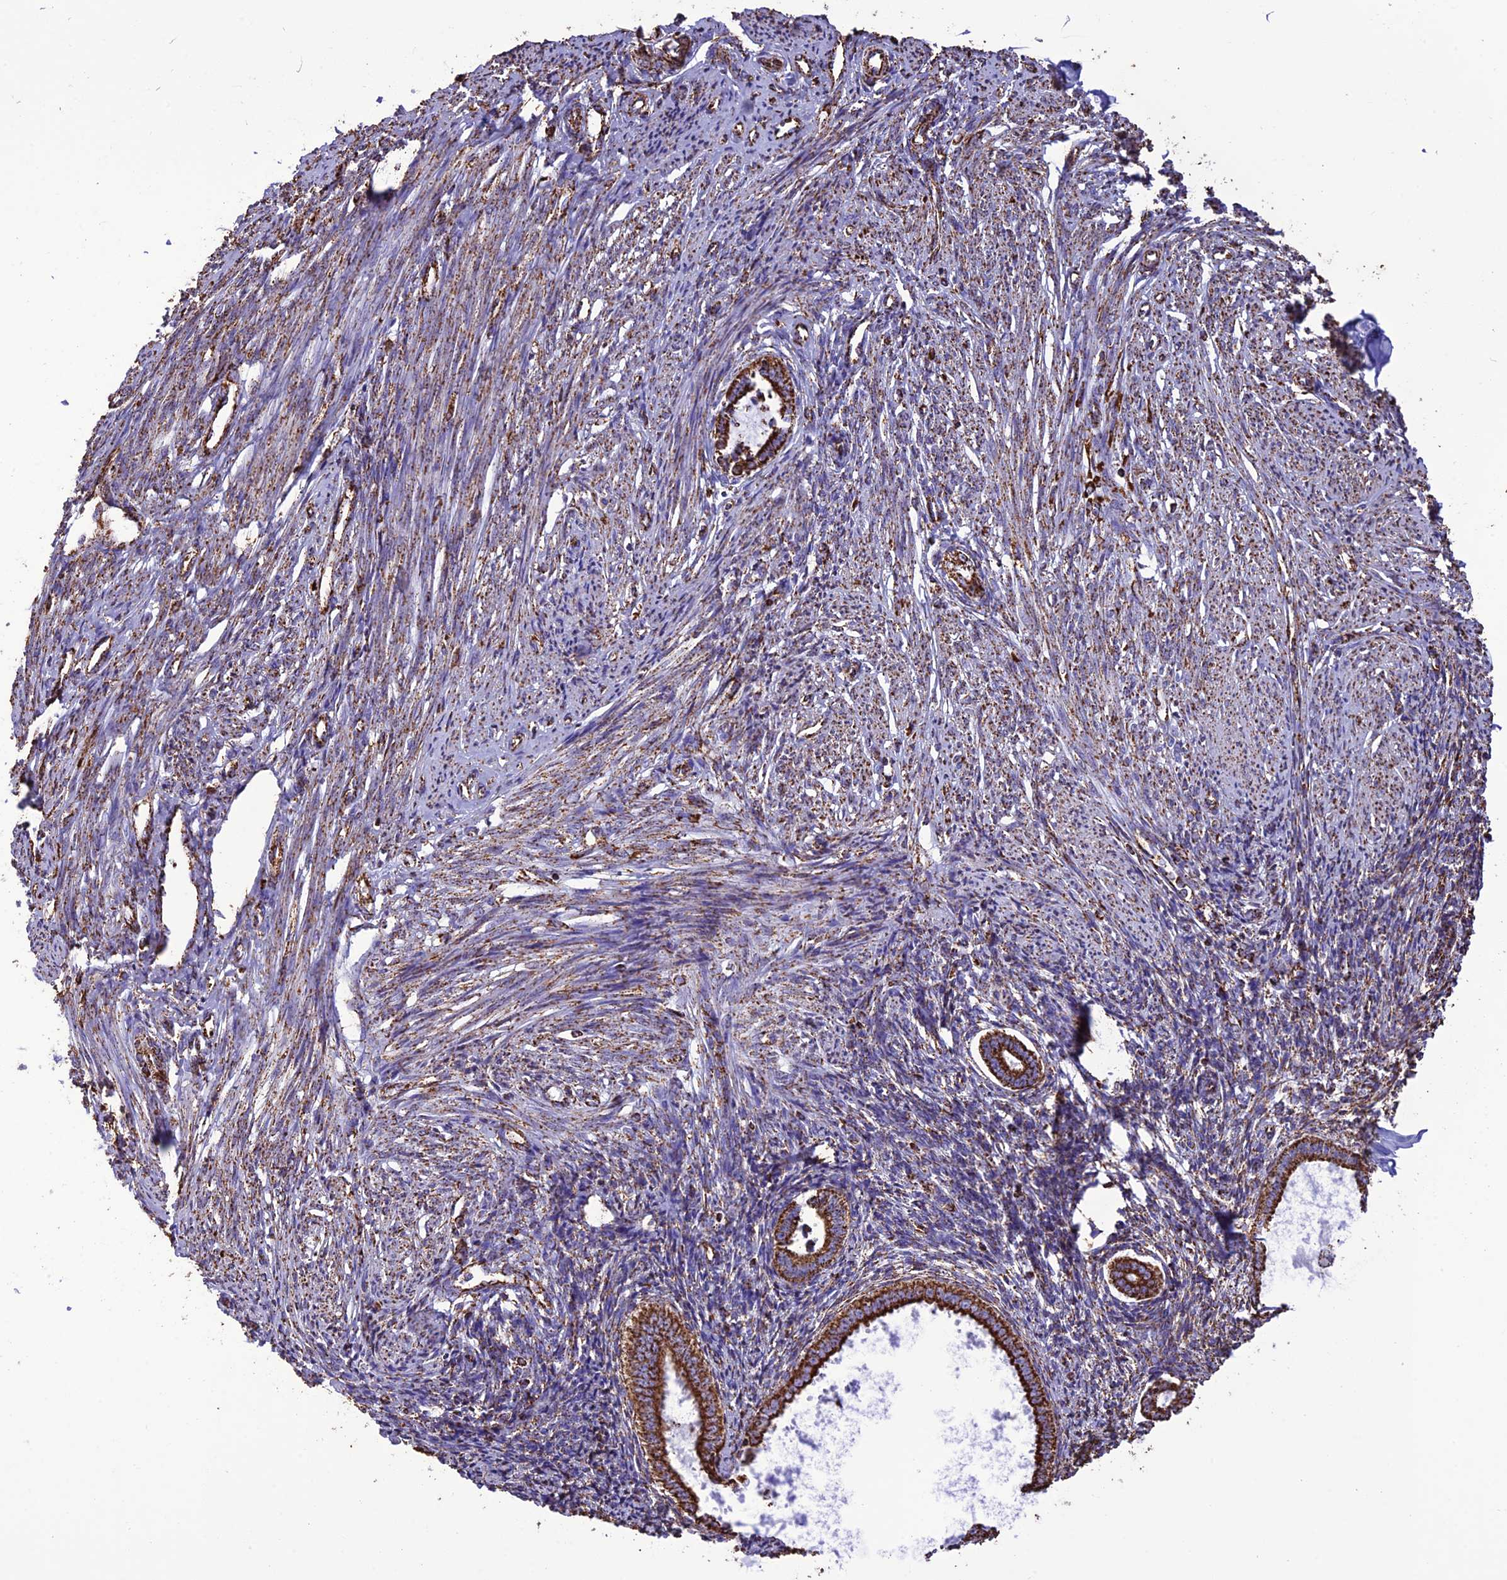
{"staining": {"intensity": "strong", "quantity": "25%-75%", "location": "cytoplasmic/membranous"}, "tissue": "endometrium", "cell_type": "Cells in endometrial stroma", "image_type": "normal", "snomed": [{"axis": "morphology", "description": "Normal tissue, NOS"}, {"axis": "topography", "description": "Endometrium"}], "caption": "Protein positivity by immunohistochemistry (IHC) shows strong cytoplasmic/membranous expression in approximately 25%-75% of cells in endometrial stroma in unremarkable endometrium.", "gene": "NDUFAF1", "patient": {"sex": "female", "age": 56}}